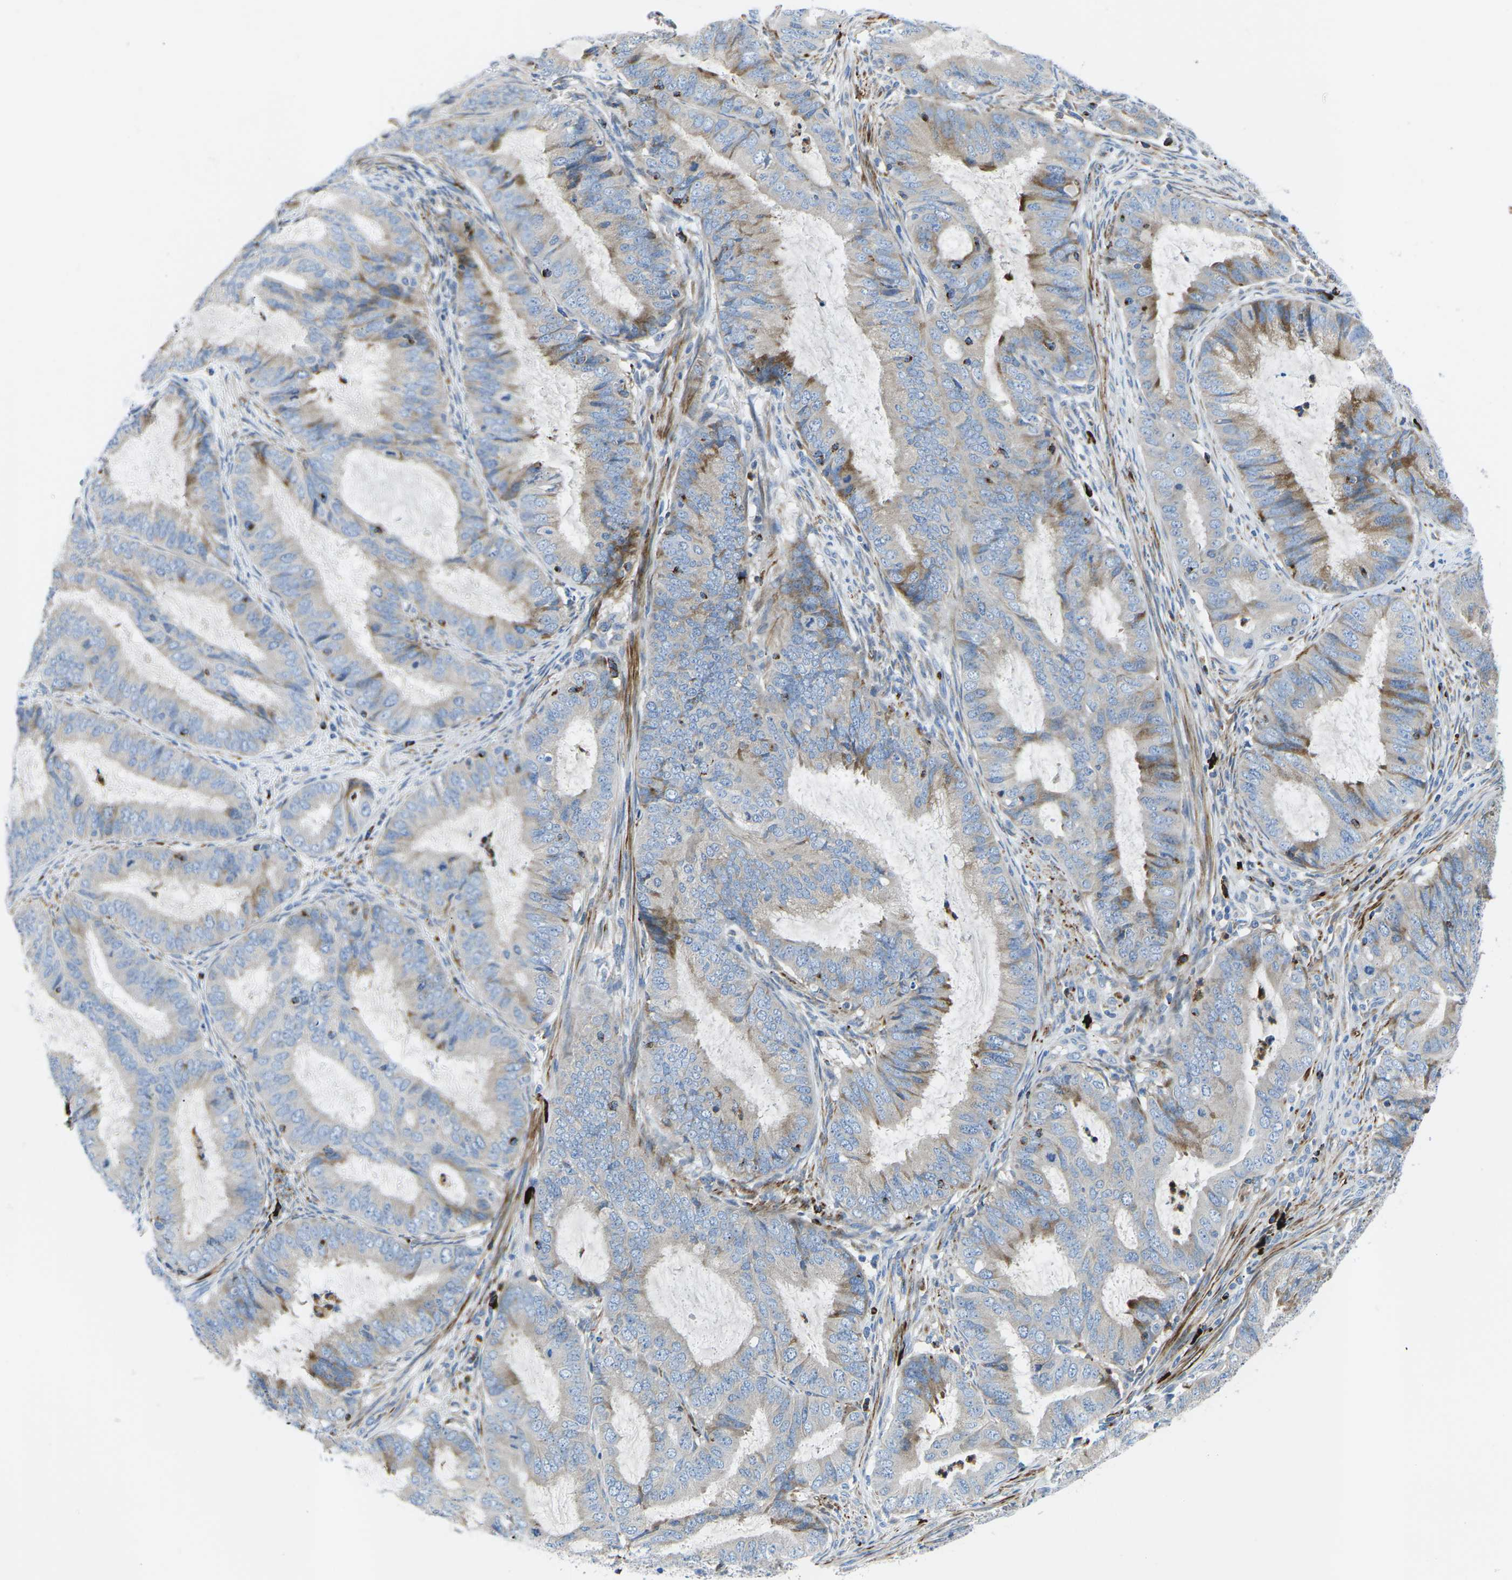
{"staining": {"intensity": "weak", "quantity": "<25%", "location": "cytoplasmic/membranous"}, "tissue": "endometrial cancer", "cell_type": "Tumor cells", "image_type": "cancer", "snomed": [{"axis": "morphology", "description": "Adenocarcinoma, NOS"}, {"axis": "topography", "description": "Endometrium"}], "caption": "There is no significant staining in tumor cells of endometrial adenocarcinoma.", "gene": "MC4R", "patient": {"sex": "female", "age": 70}}